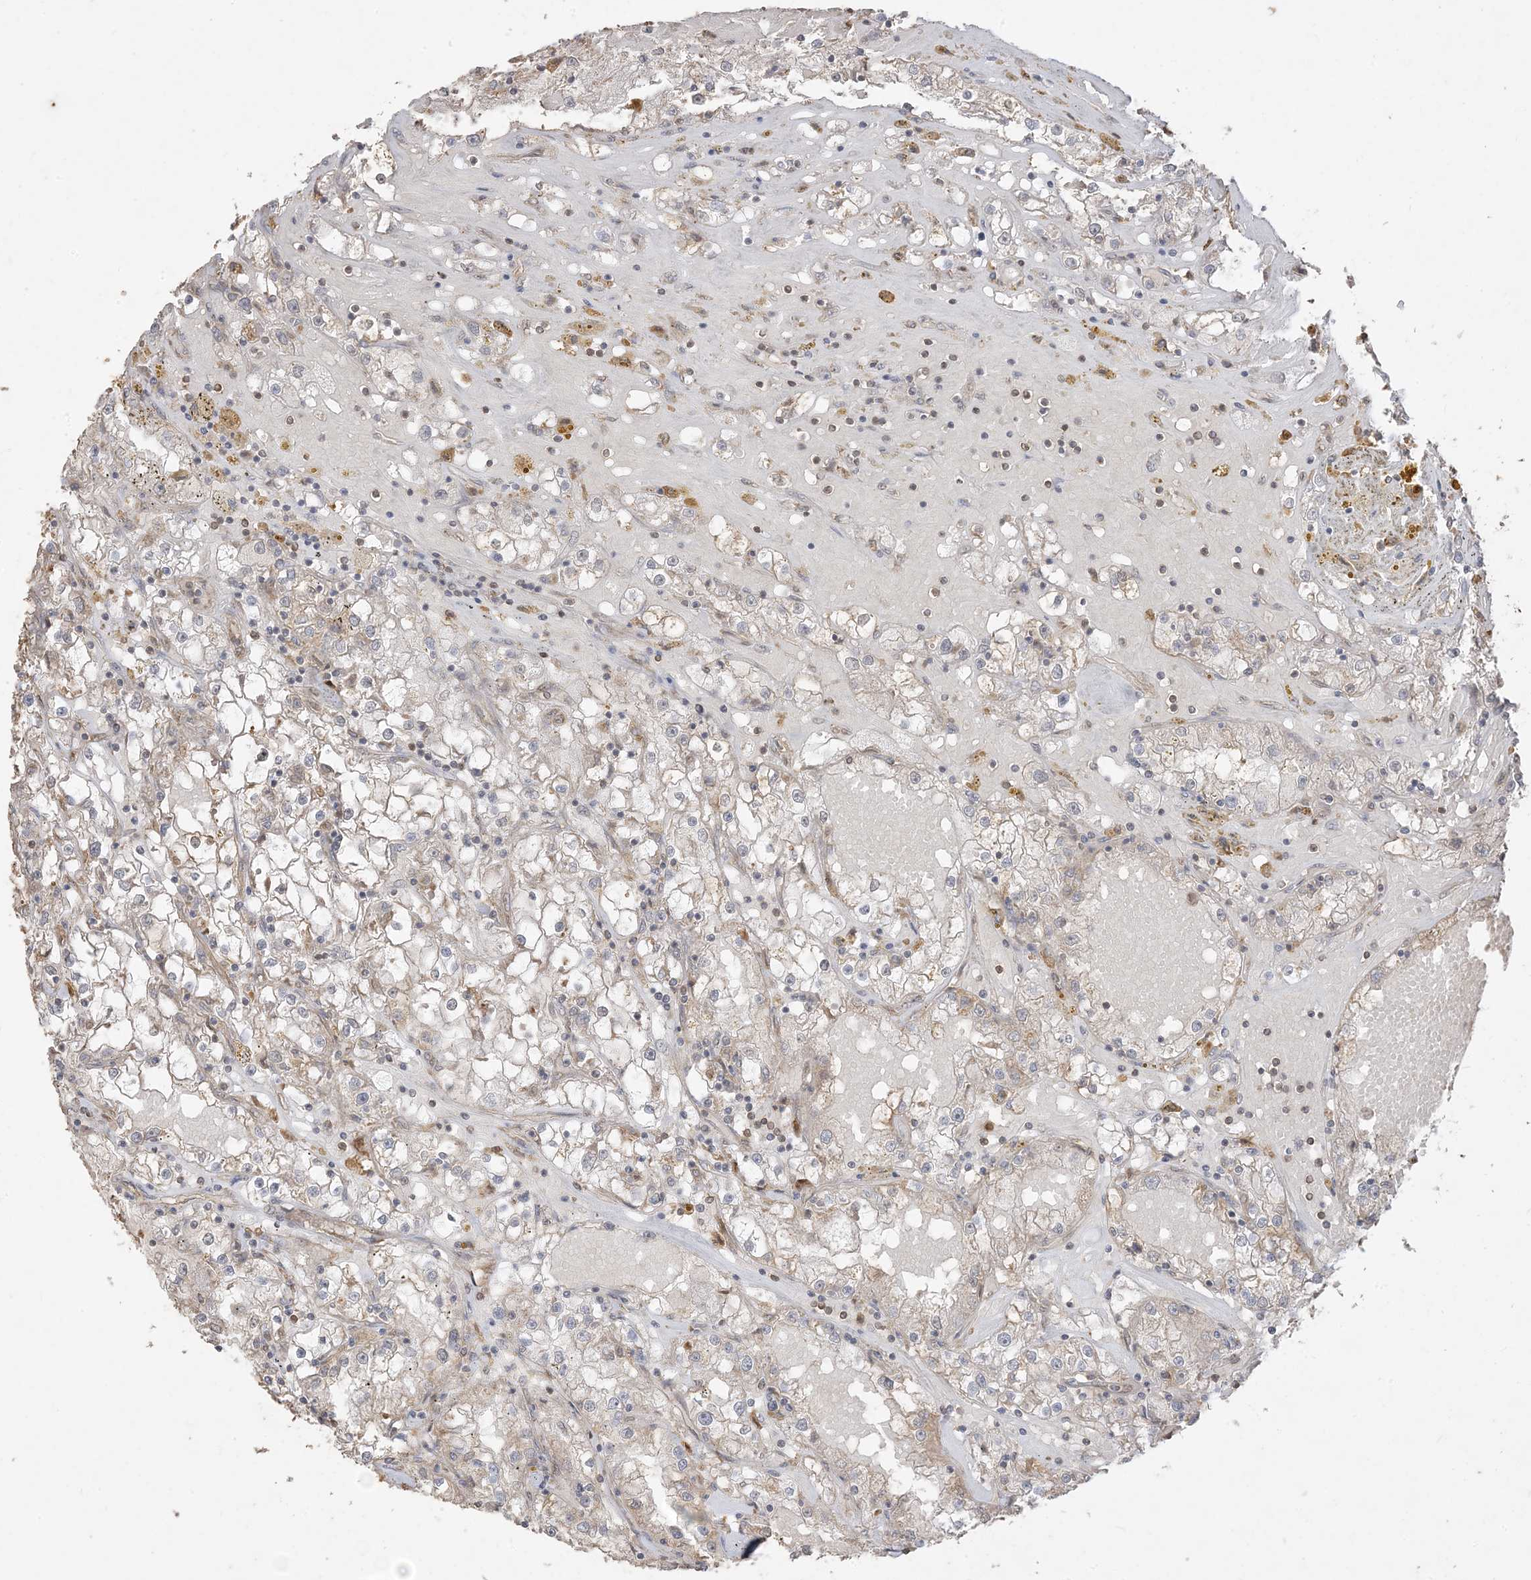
{"staining": {"intensity": "moderate", "quantity": "25%-75%", "location": "cytoplasmic/membranous"}, "tissue": "renal cancer", "cell_type": "Tumor cells", "image_type": "cancer", "snomed": [{"axis": "morphology", "description": "Adenocarcinoma, NOS"}, {"axis": "topography", "description": "Kidney"}], "caption": "This photomicrograph shows IHC staining of renal cancer (adenocarcinoma), with medium moderate cytoplasmic/membranous staining in approximately 25%-75% of tumor cells.", "gene": "SIRT3", "patient": {"sex": "male", "age": 56}}